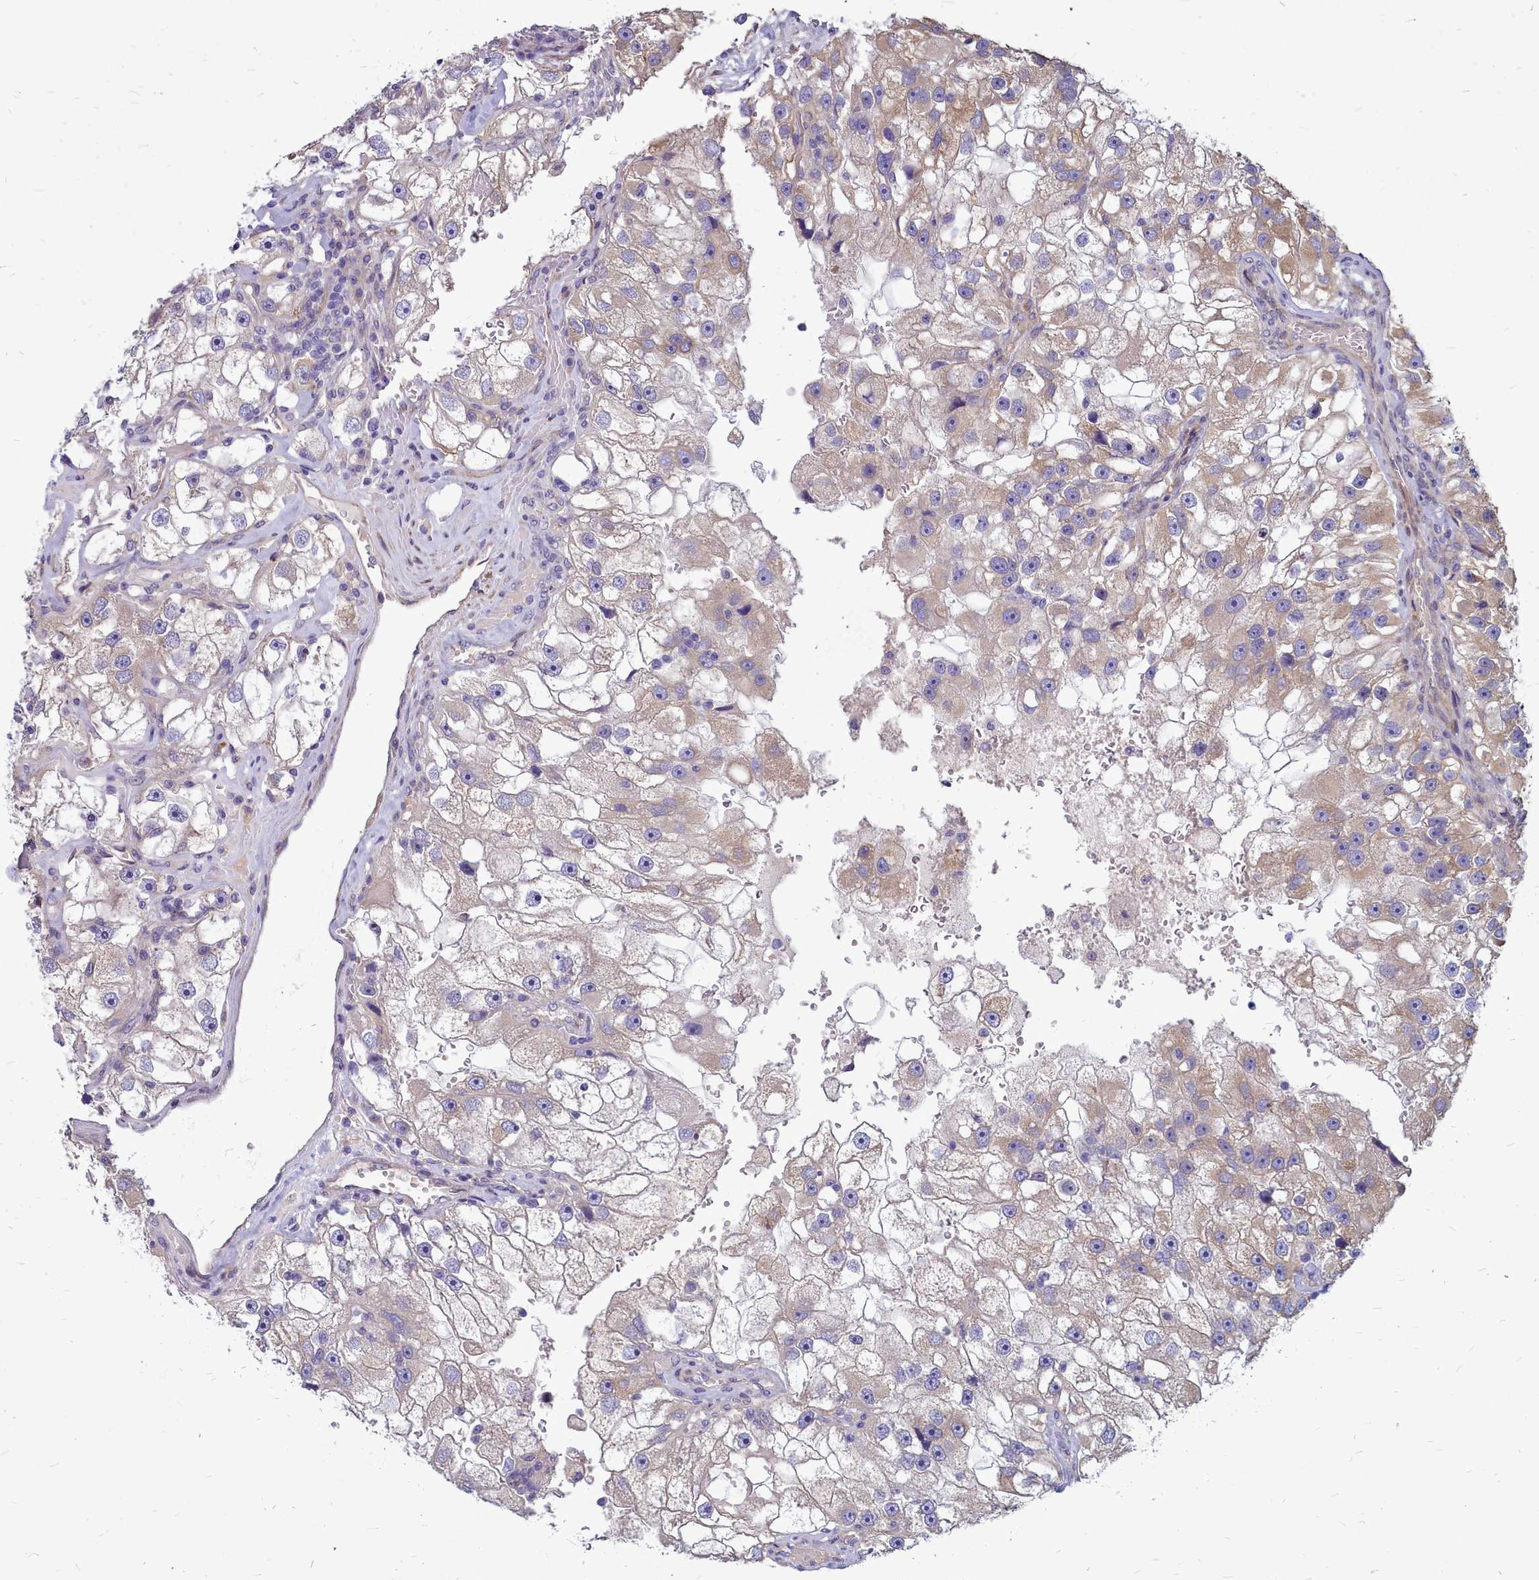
{"staining": {"intensity": "weak", "quantity": "<25%", "location": "cytoplasmic/membranous"}, "tissue": "renal cancer", "cell_type": "Tumor cells", "image_type": "cancer", "snomed": [{"axis": "morphology", "description": "Adenocarcinoma, NOS"}, {"axis": "topography", "description": "Kidney"}], "caption": "Micrograph shows no significant protein expression in tumor cells of renal cancer.", "gene": "SMPD4", "patient": {"sex": "male", "age": 63}}